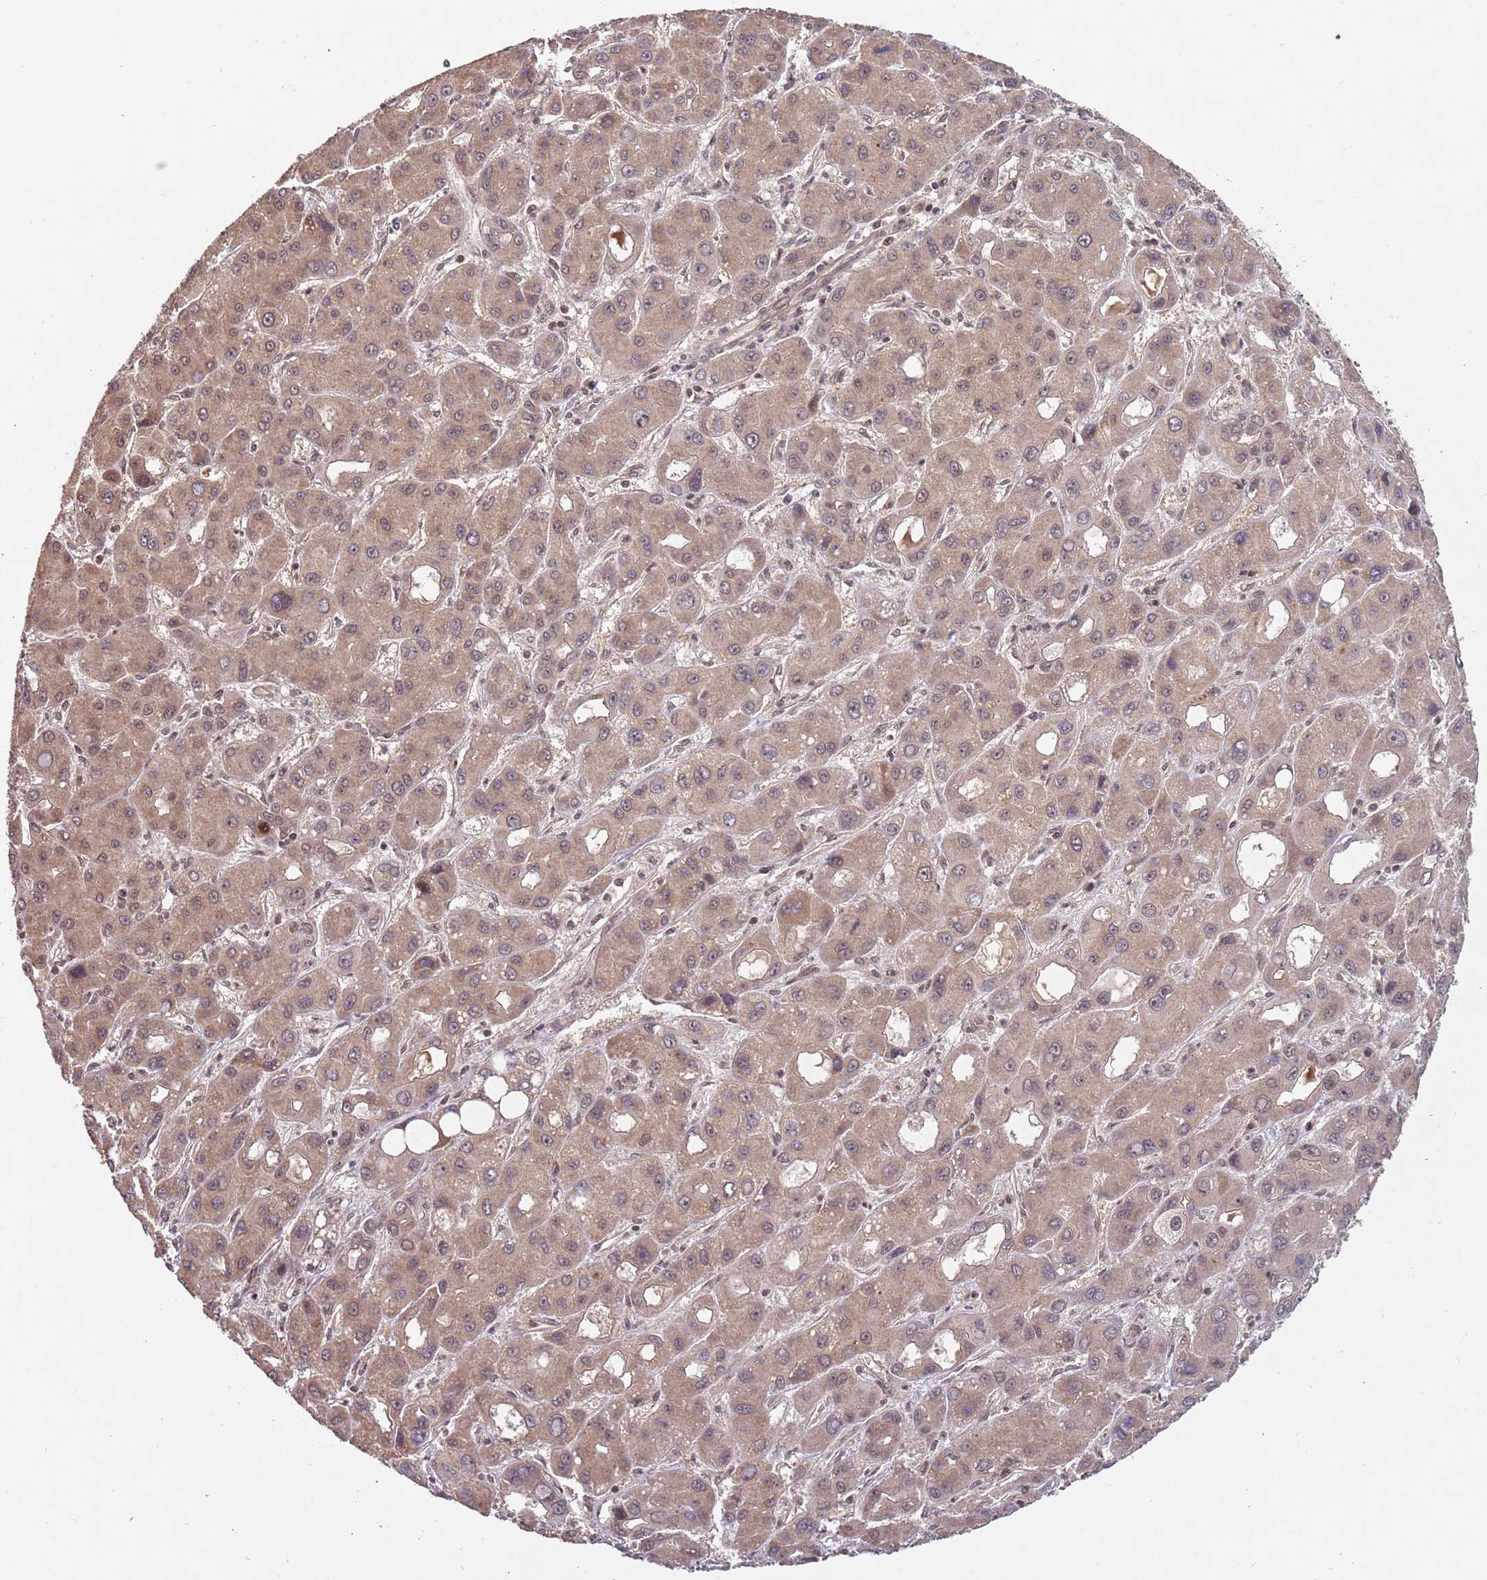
{"staining": {"intensity": "weak", "quantity": ">75%", "location": "cytoplasmic/membranous"}, "tissue": "liver cancer", "cell_type": "Tumor cells", "image_type": "cancer", "snomed": [{"axis": "morphology", "description": "Carcinoma, Hepatocellular, NOS"}, {"axis": "topography", "description": "Liver"}], "caption": "Protein analysis of hepatocellular carcinoma (liver) tissue exhibits weak cytoplasmic/membranous positivity in approximately >75% of tumor cells.", "gene": "SUDS3", "patient": {"sex": "male", "age": 55}}